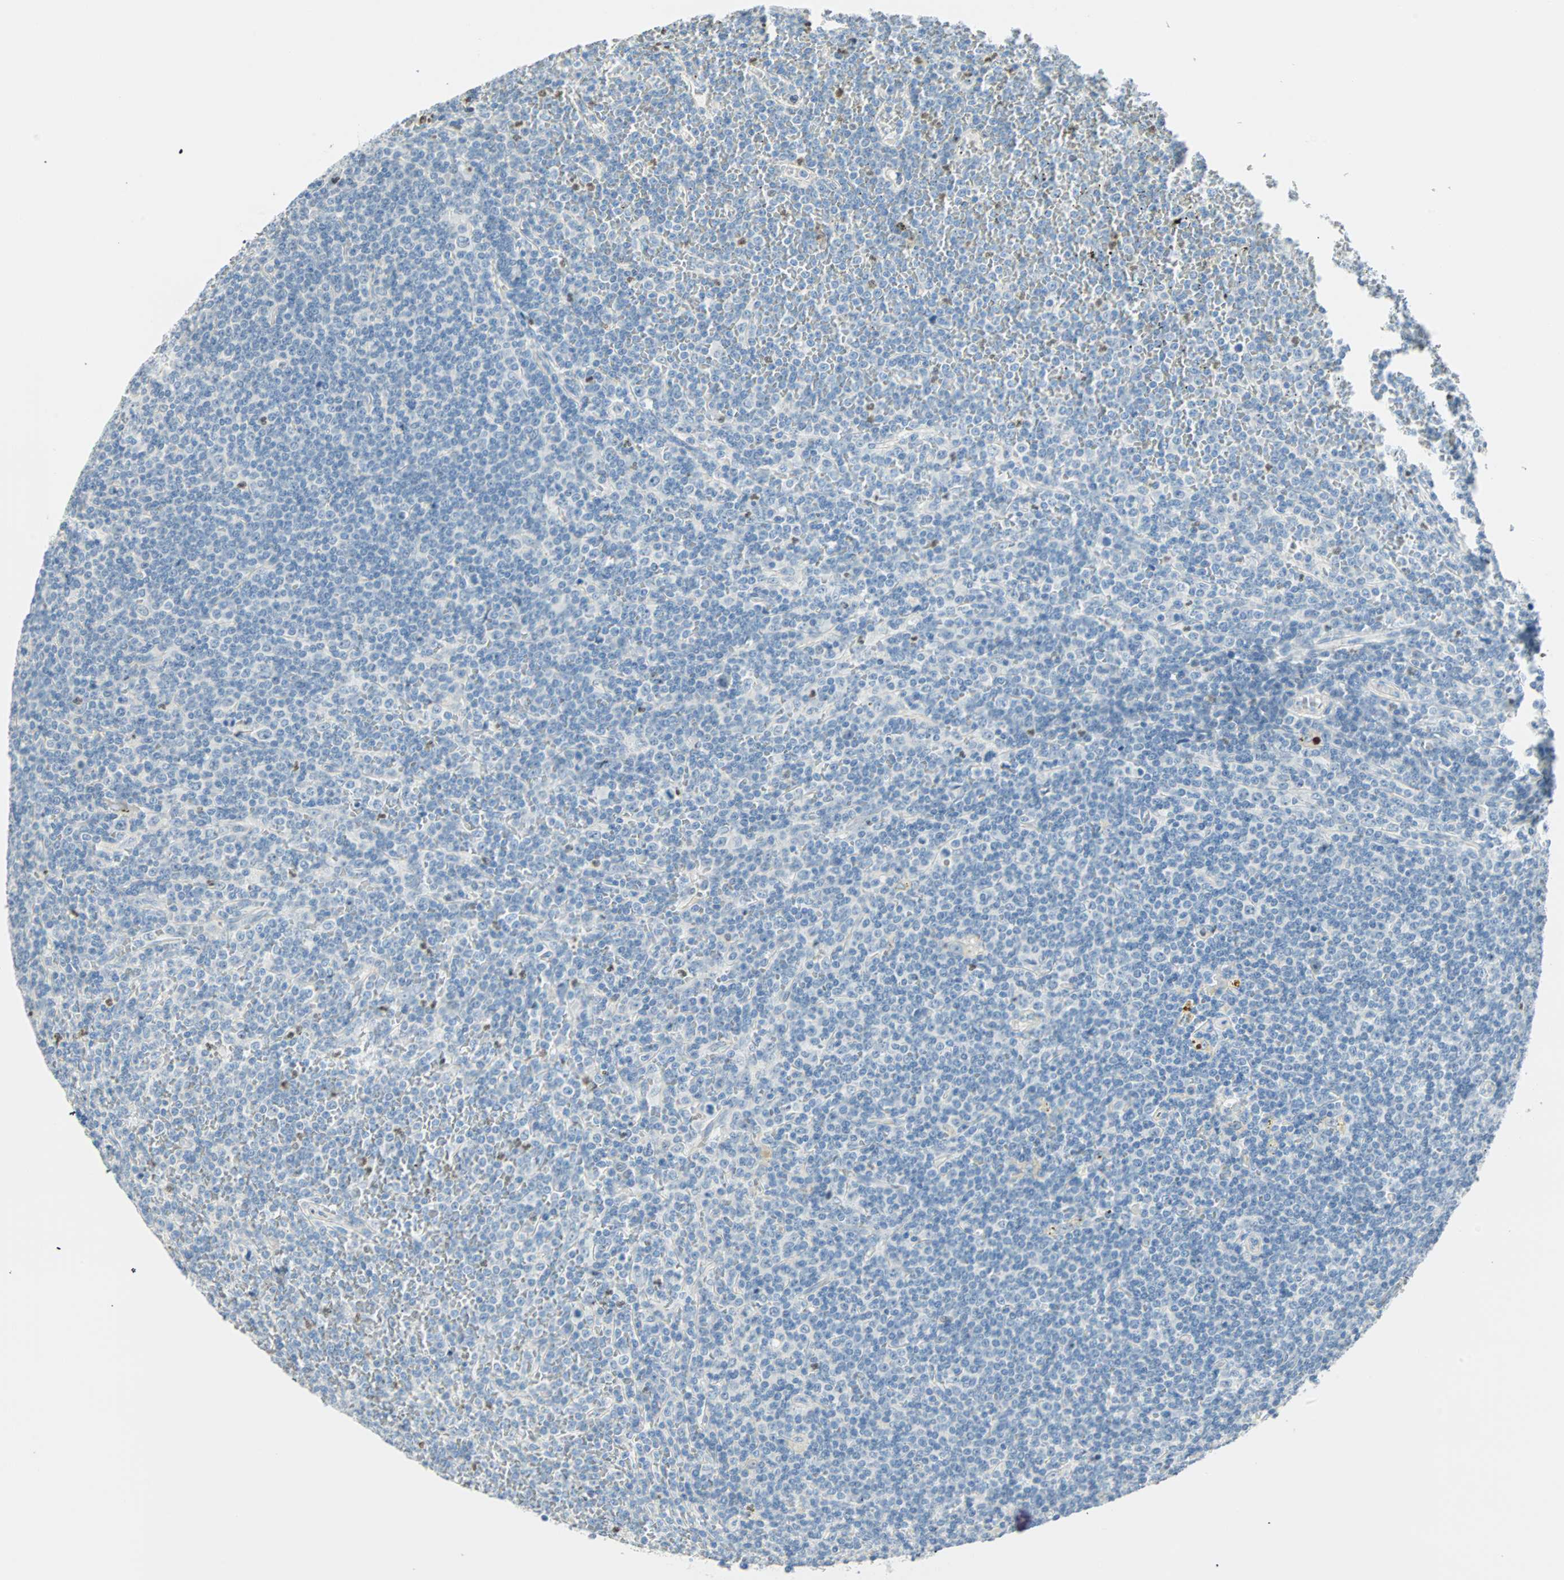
{"staining": {"intensity": "negative", "quantity": "none", "location": "none"}, "tissue": "lymphoma", "cell_type": "Tumor cells", "image_type": "cancer", "snomed": [{"axis": "morphology", "description": "Malignant lymphoma, non-Hodgkin's type, Low grade"}, {"axis": "topography", "description": "Spleen"}], "caption": "A high-resolution micrograph shows immunohistochemistry (IHC) staining of low-grade malignant lymphoma, non-Hodgkin's type, which reveals no significant positivity in tumor cells.", "gene": "MLLT10", "patient": {"sex": "female", "age": 19}}